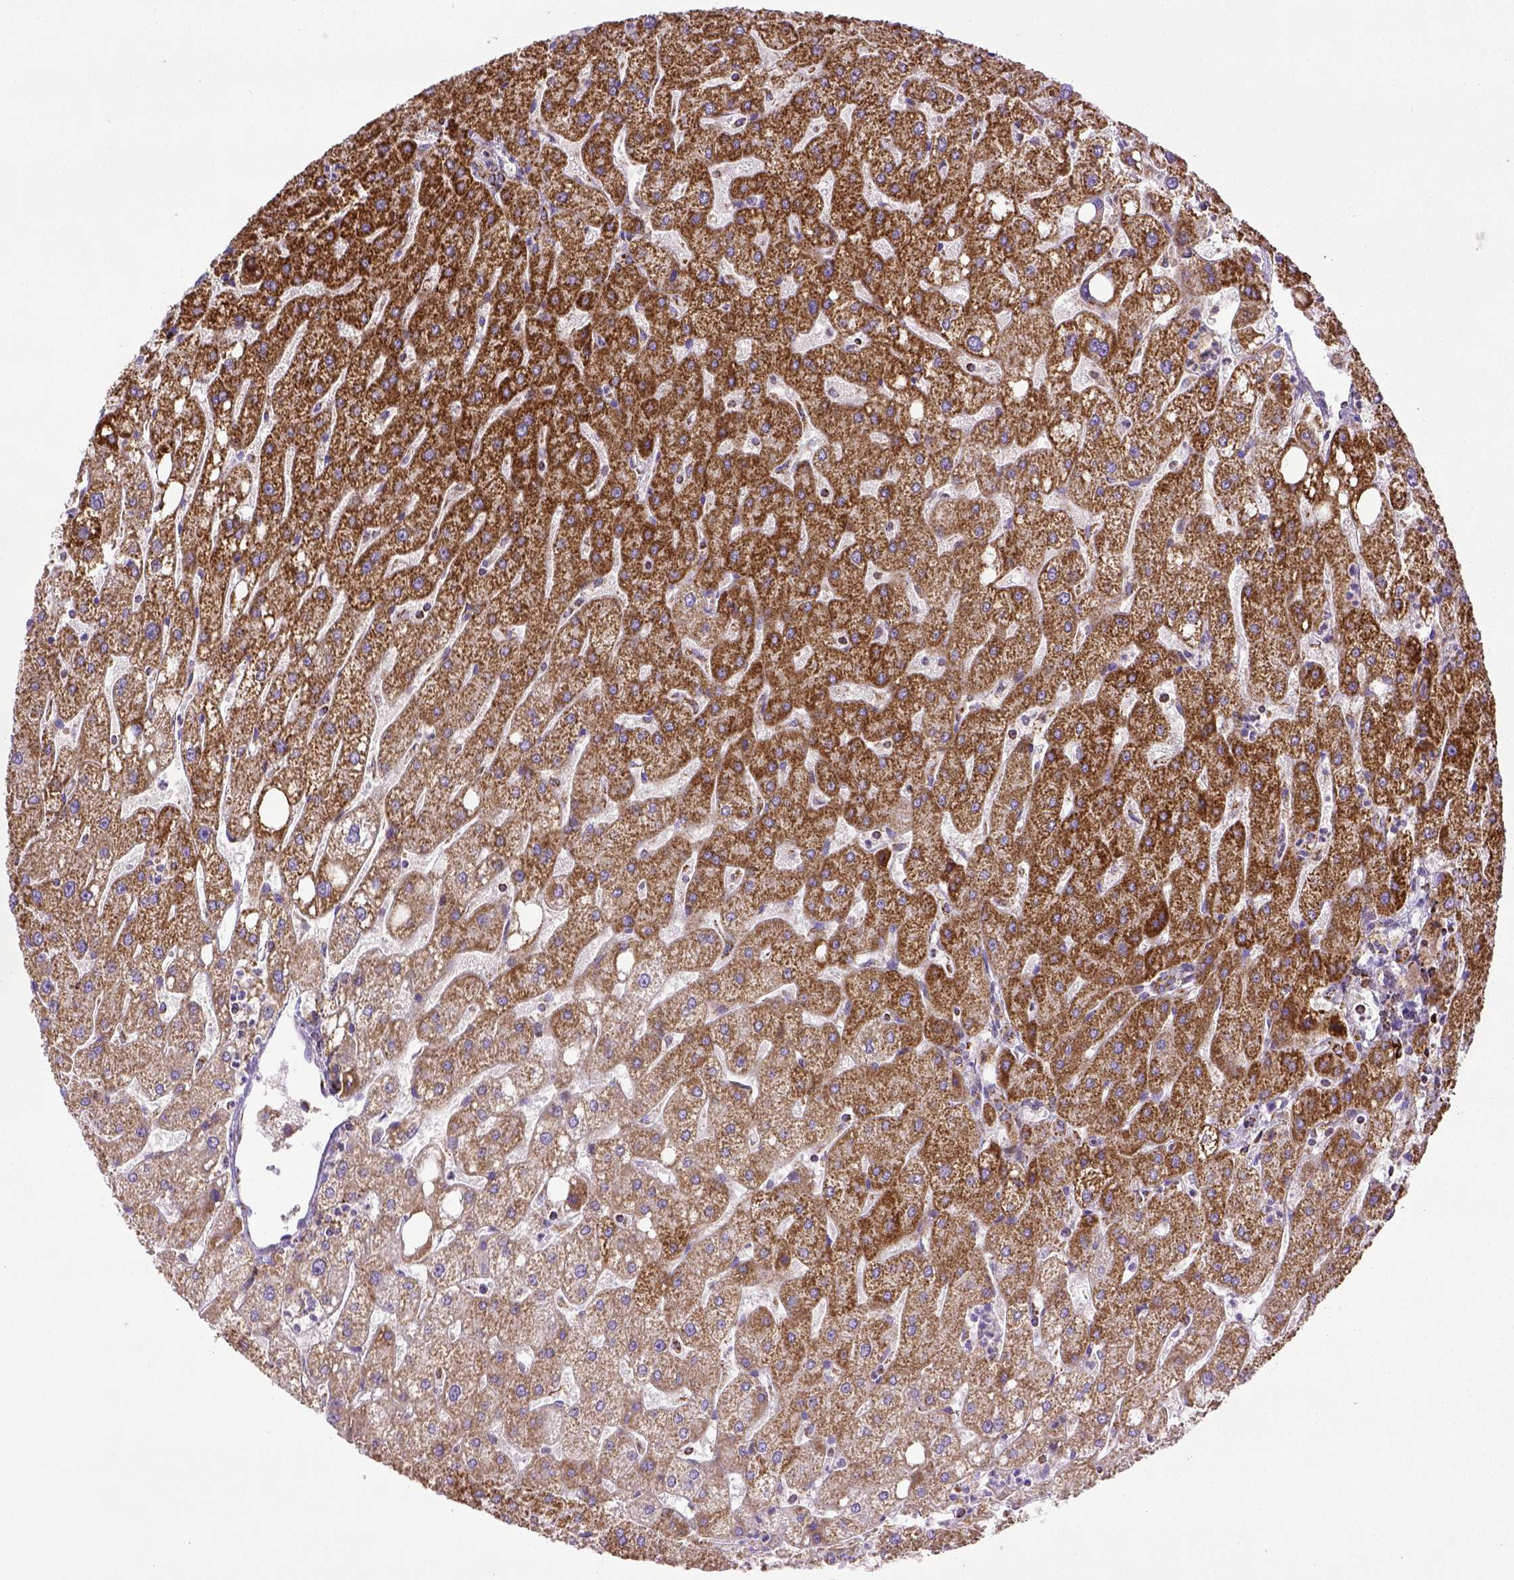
{"staining": {"intensity": "moderate", "quantity": ">75%", "location": "cytoplasmic/membranous"}, "tissue": "liver", "cell_type": "Cholangiocytes", "image_type": "normal", "snomed": [{"axis": "morphology", "description": "Normal tissue, NOS"}, {"axis": "topography", "description": "Liver"}], "caption": "Immunohistochemical staining of benign liver reveals moderate cytoplasmic/membranous protein staining in approximately >75% of cholangiocytes. Immunohistochemistry stains the protein in brown and the nuclei are stained blue.", "gene": "MT", "patient": {"sex": "male", "age": 67}}